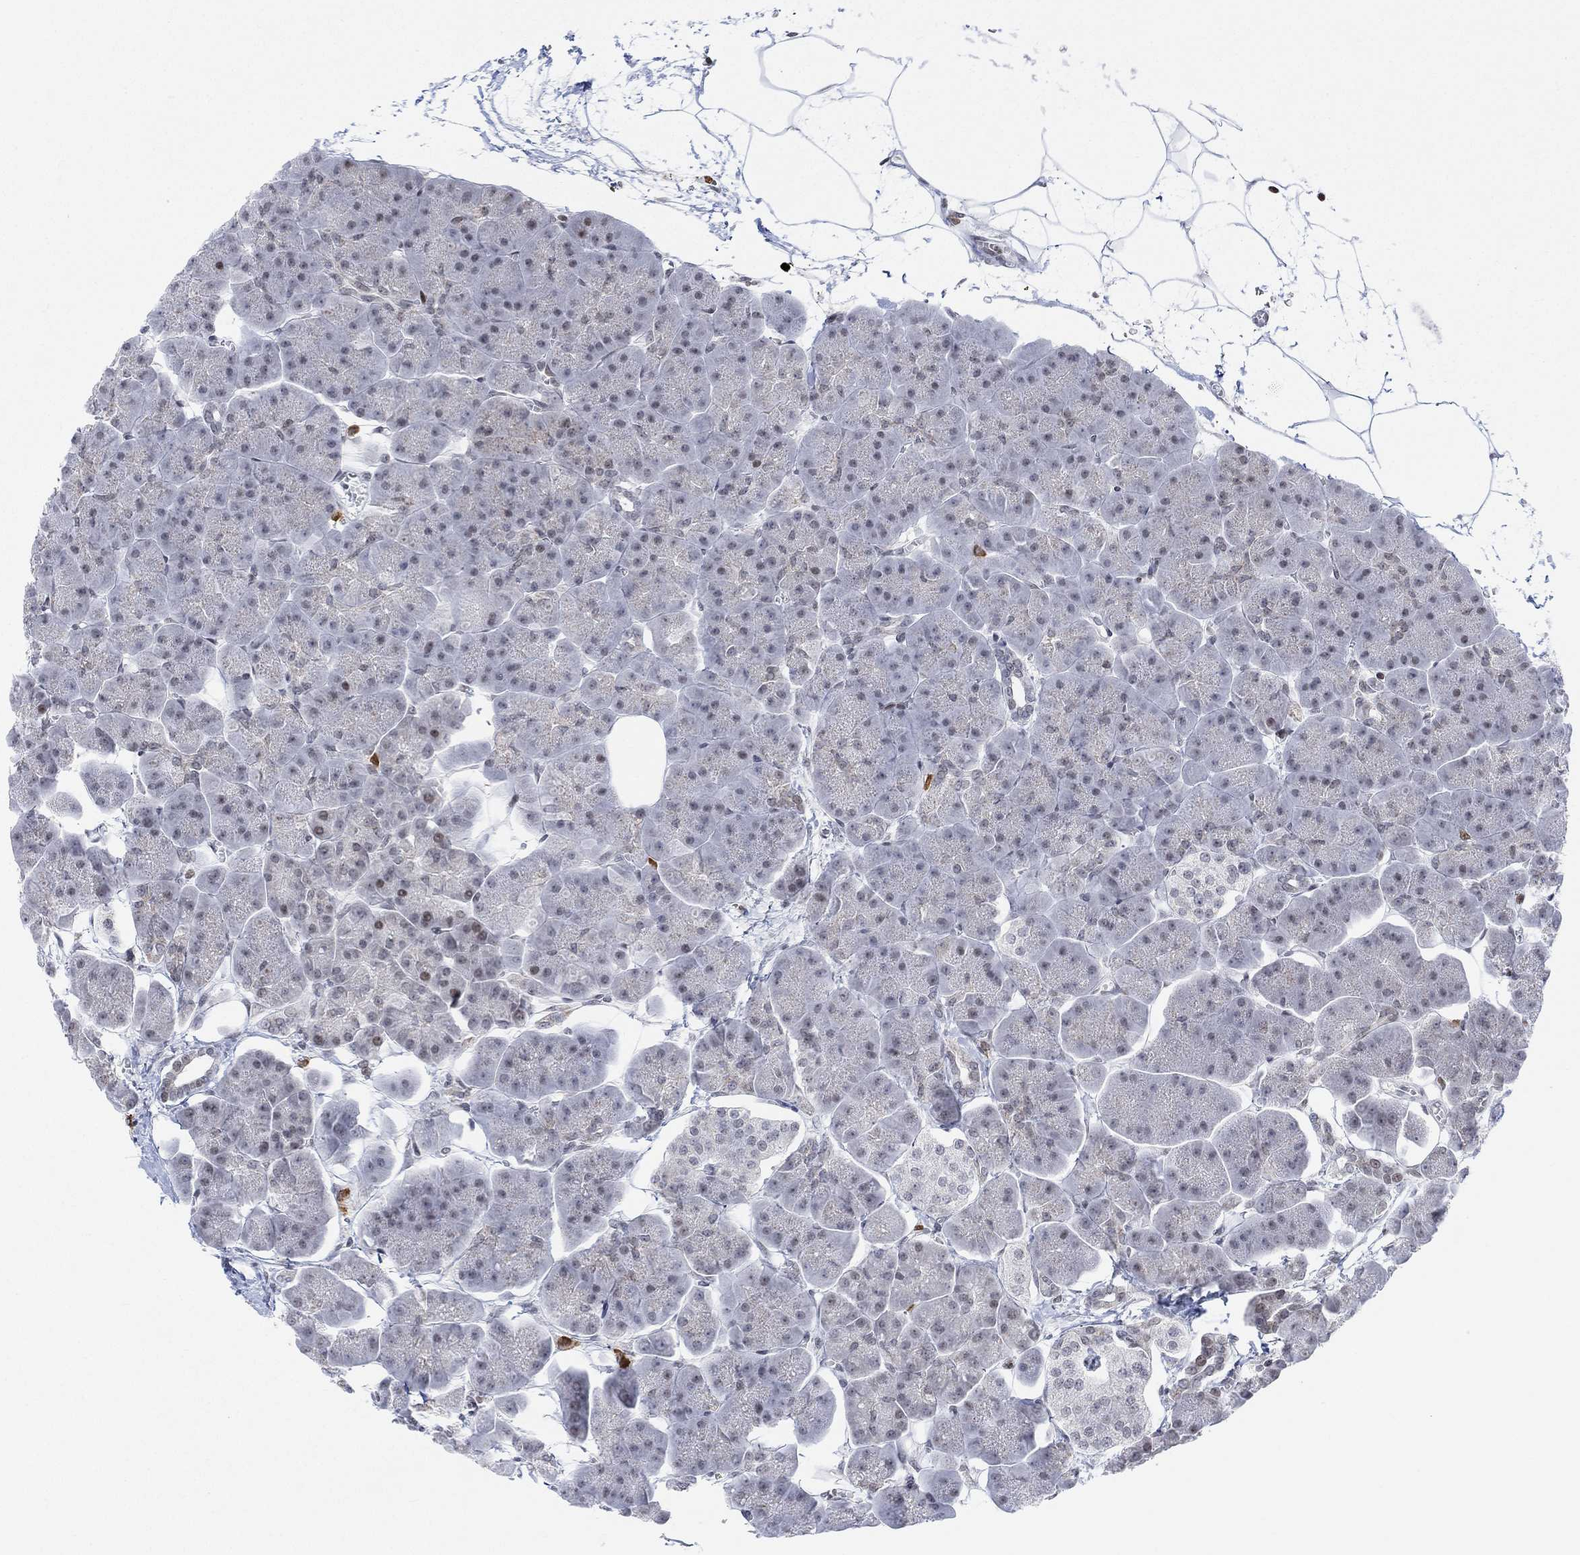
{"staining": {"intensity": "strong", "quantity": "<25%", "location": "nuclear"}, "tissue": "pancreas", "cell_type": "Exocrine glandular cells", "image_type": "normal", "snomed": [{"axis": "morphology", "description": "Normal tissue, NOS"}, {"axis": "topography", "description": "Adipose tissue"}, {"axis": "topography", "description": "Pancreas"}, {"axis": "topography", "description": "Peripheral nerve tissue"}], "caption": "This histopathology image displays normal pancreas stained with immunohistochemistry (IHC) to label a protein in brown. The nuclear of exocrine glandular cells show strong positivity for the protein. Nuclei are counter-stained blue.", "gene": "ABHD14A", "patient": {"sex": "female", "age": 58}}